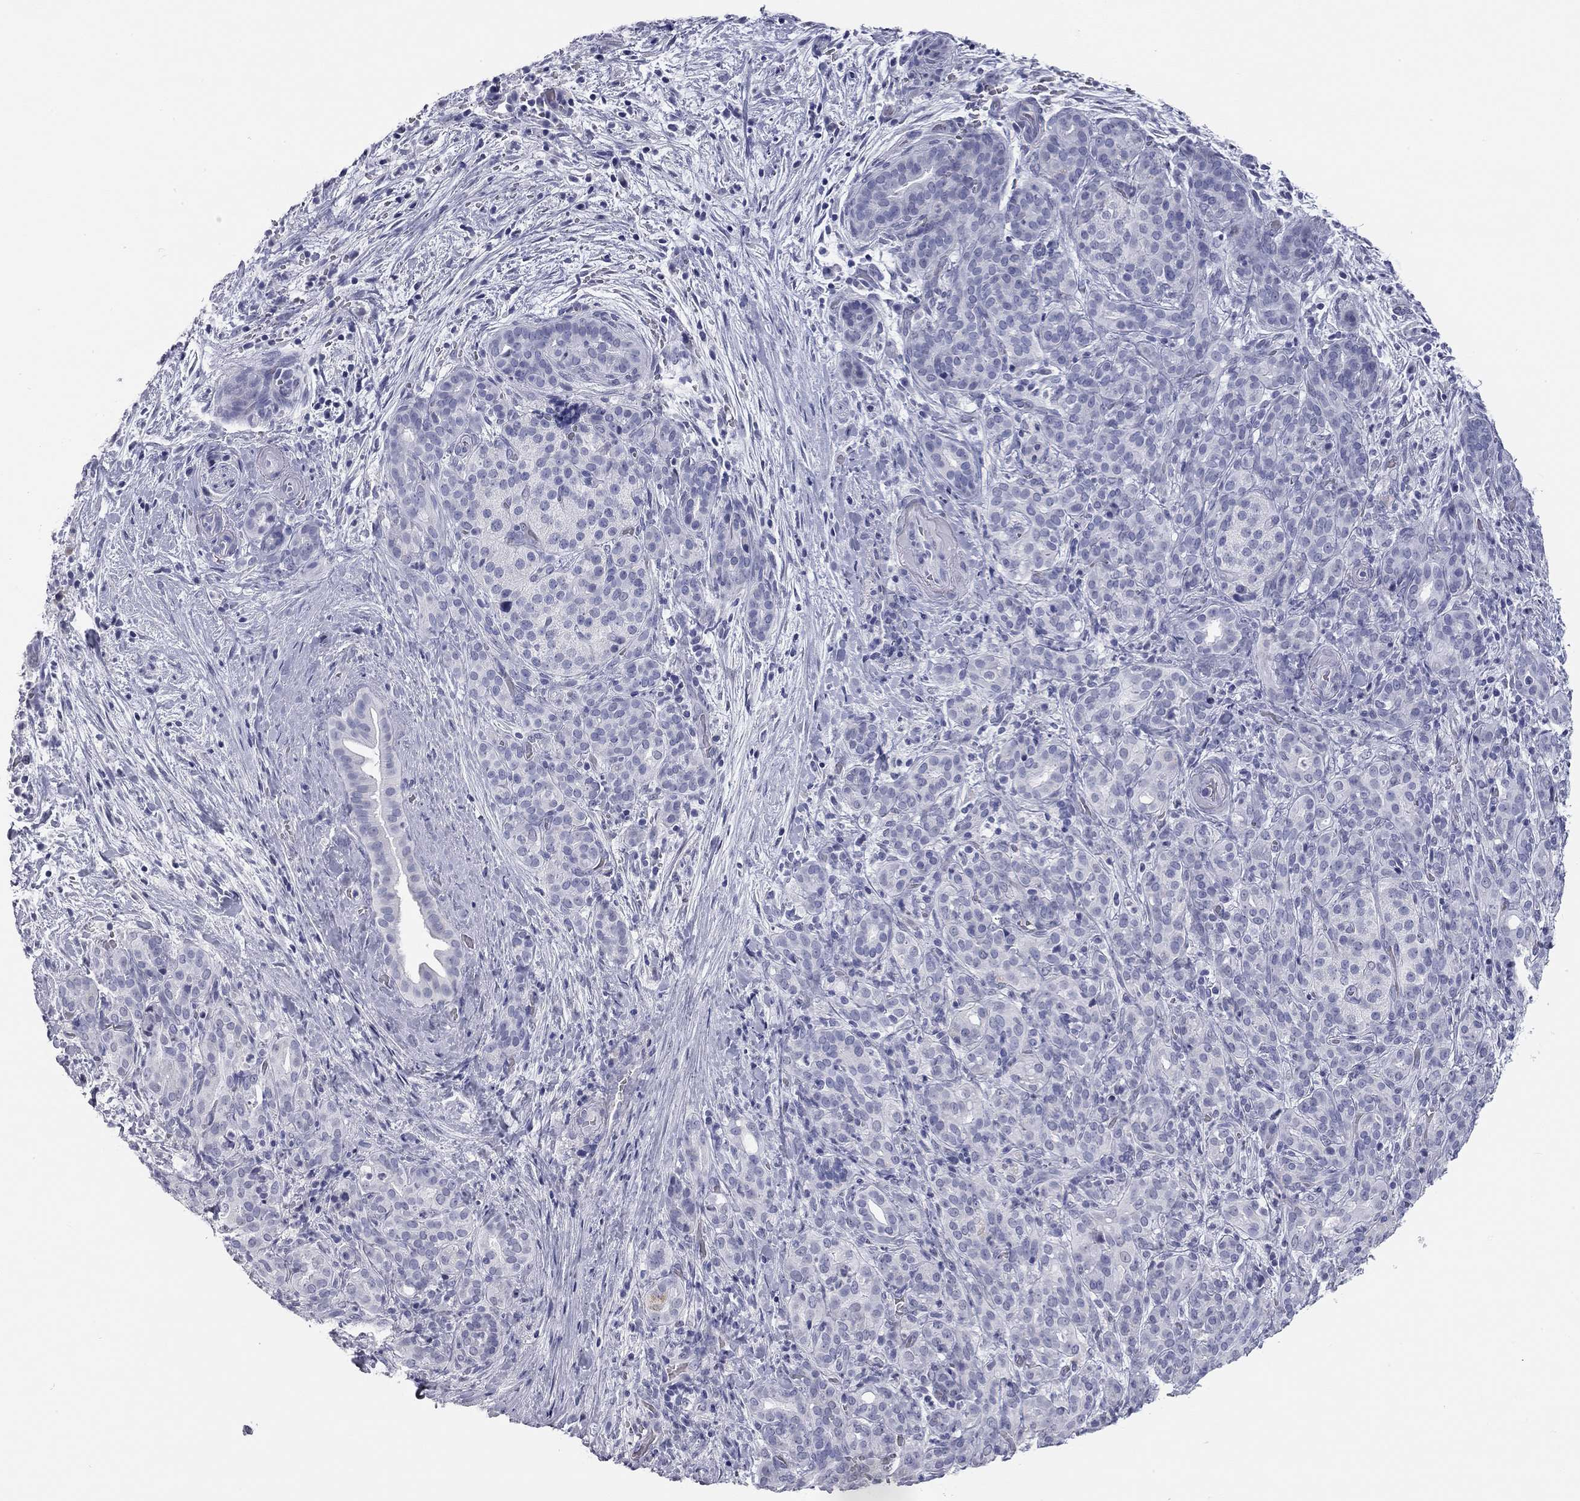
{"staining": {"intensity": "negative", "quantity": "none", "location": "none"}, "tissue": "pancreatic cancer", "cell_type": "Tumor cells", "image_type": "cancer", "snomed": [{"axis": "morphology", "description": "Adenocarcinoma, NOS"}, {"axis": "topography", "description": "Pancreas"}], "caption": "Tumor cells show no significant protein expression in pancreatic cancer (adenocarcinoma).", "gene": "AK8", "patient": {"sex": "male", "age": 44}}